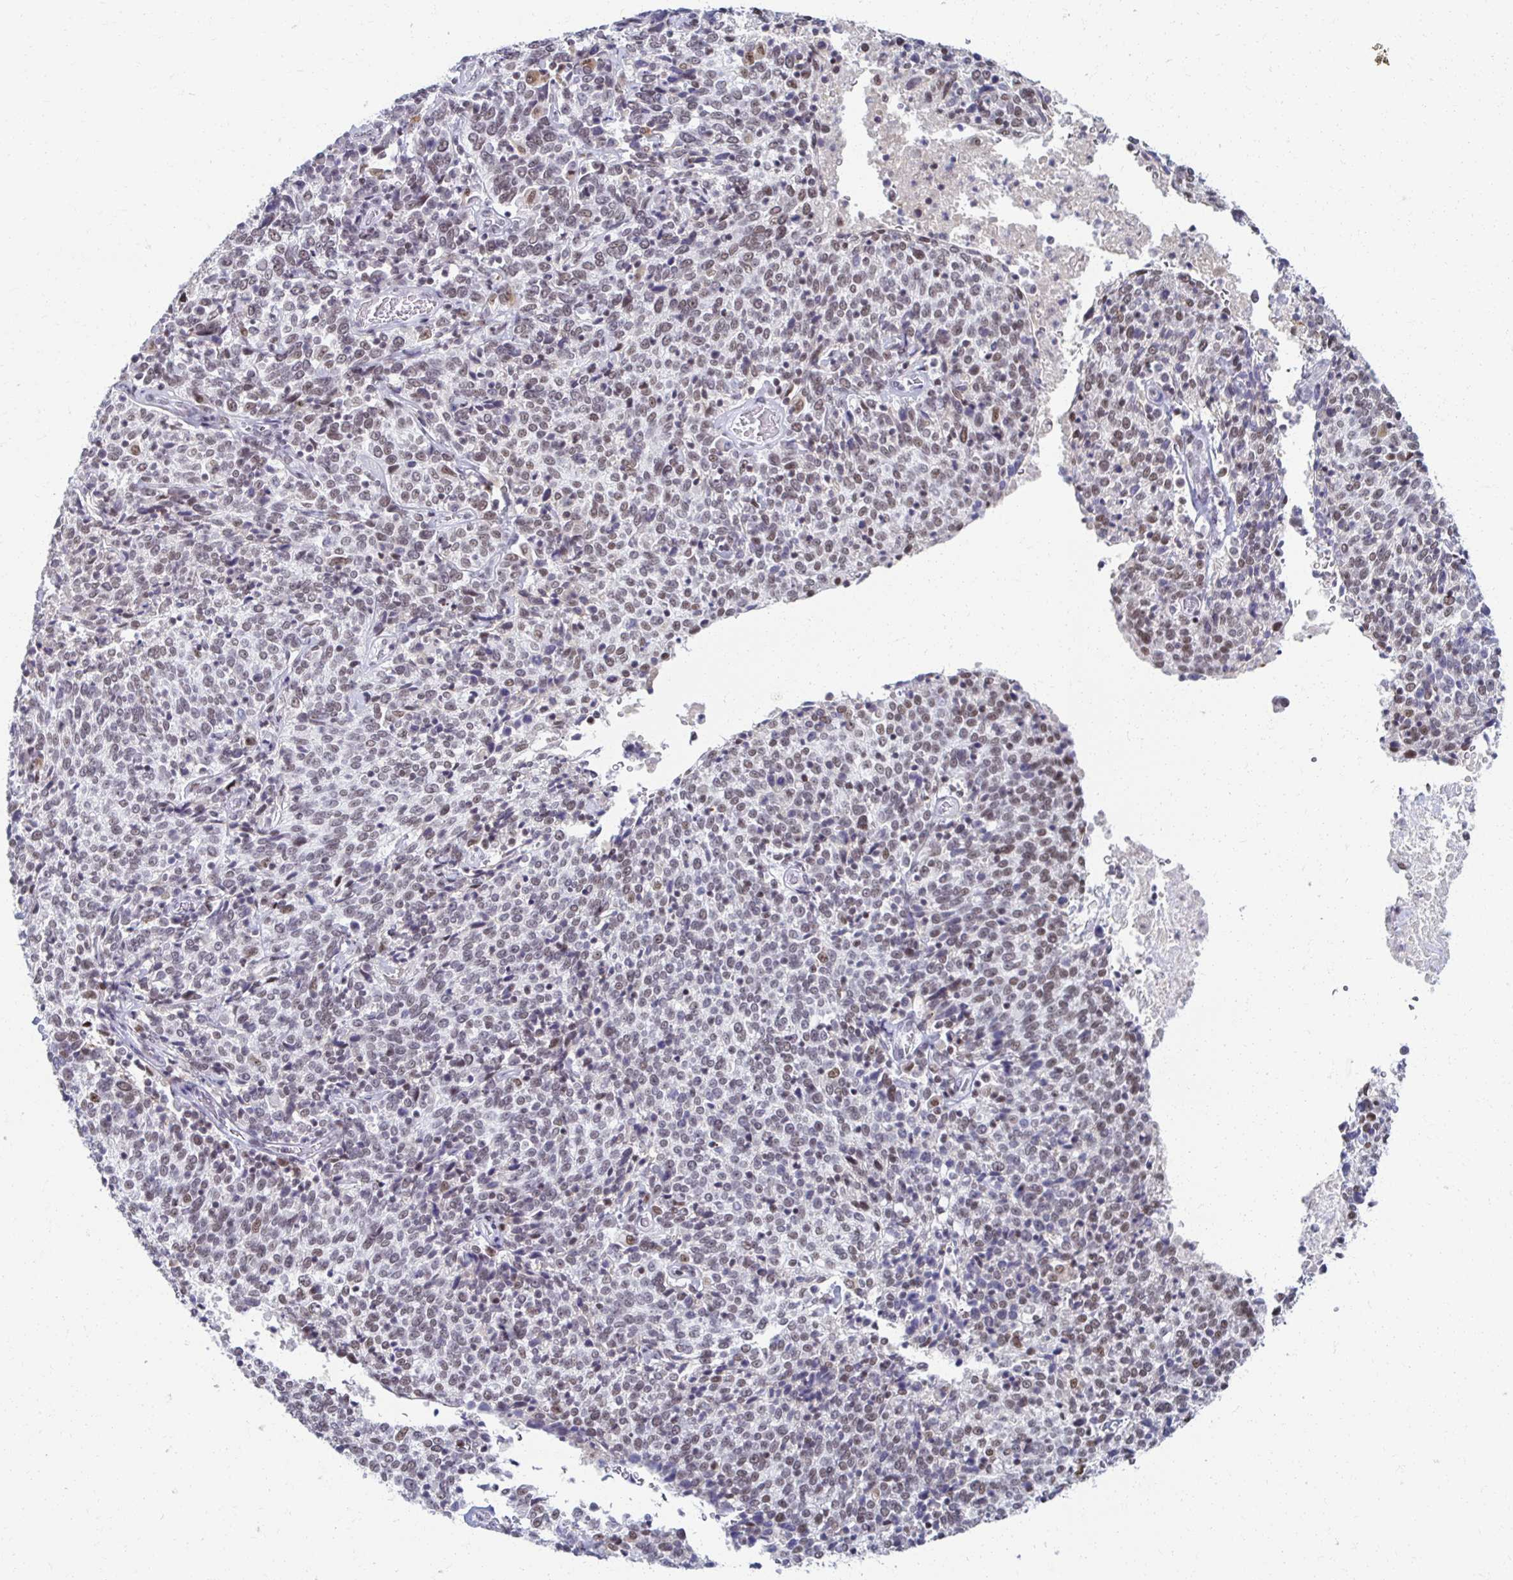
{"staining": {"intensity": "weak", "quantity": "25%-75%", "location": "nuclear"}, "tissue": "cervical cancer", "cell_type": "Tumor cells", "image_type": "cancer", "snomed": [{"axis": "morphology", "description": "Squamous cell carcinoma, NOS"}, {"axis": "topography", "description": "Cervix"}], "caption": "Protein staining shows weak nuclear positivity in about 25%-75% of tumor cells in cervical cancer (squamous cell carcinoma).", "gene": "IRF7", "patient": {"sex": "female", "age": 46}}